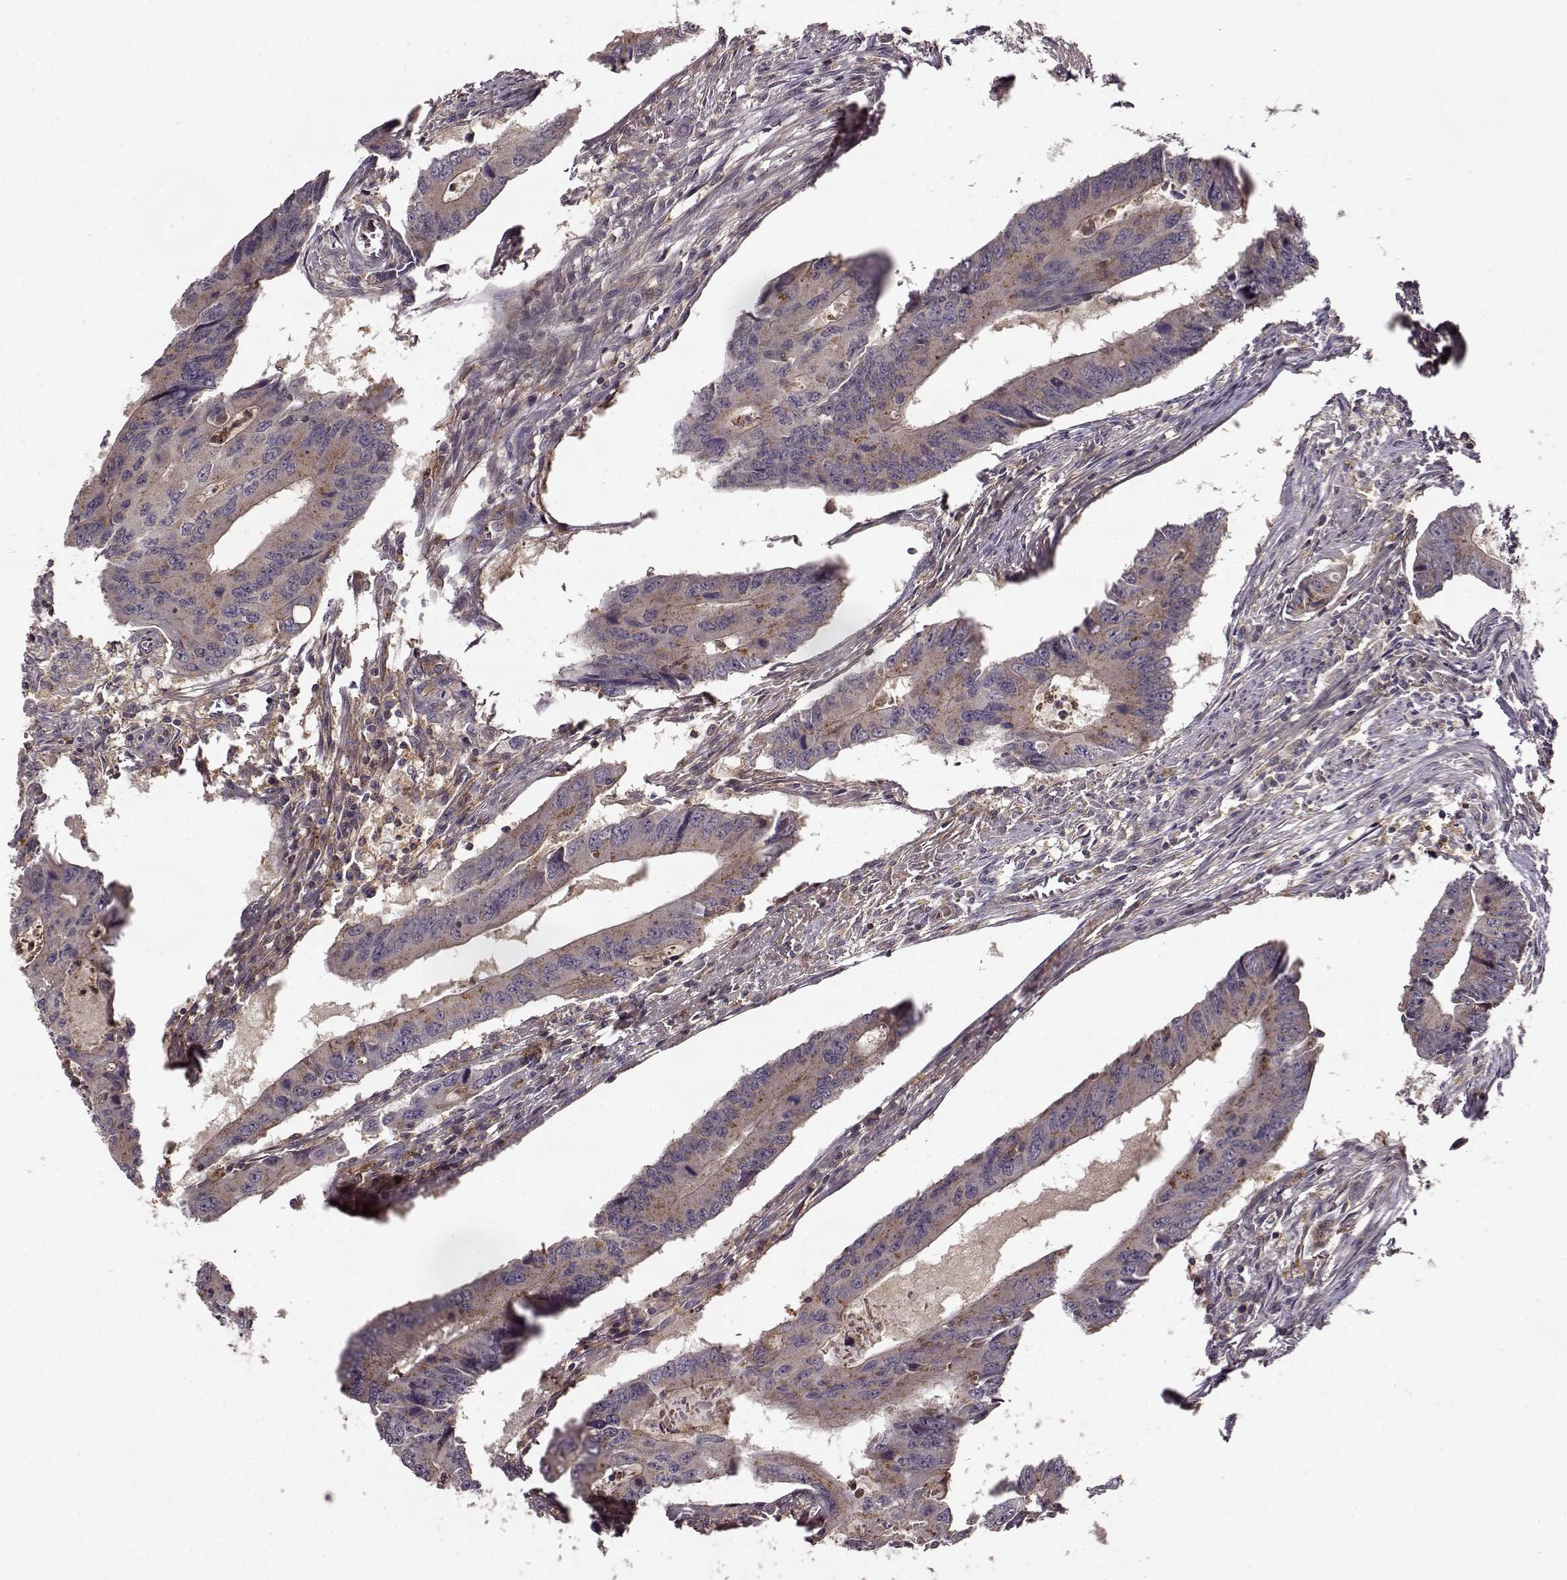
{"staining": {"intensity": "weak", "quantity": ">75%", "location": "cytoplasmic/membranous"}, "tissue": "colorectal cancer", "cell_type": "Tumor cells", "image_type": "cancer", "snomed": [{"axis": "morphology", "description": "Adenocarcinoma, NOS"}, {"axis": "topography", "description": "Colon"}], "caption": "DAB (3,3'-diaminobenzidine) immunohistochemical staining of human colorectal cancer (adenocarcinoma) exhibits weak cytoplasmic/membranous protein positivity in about >75% of tumor cells.", "gene": "IFRD2", "patient": {"sex": "male", "age": 53}}